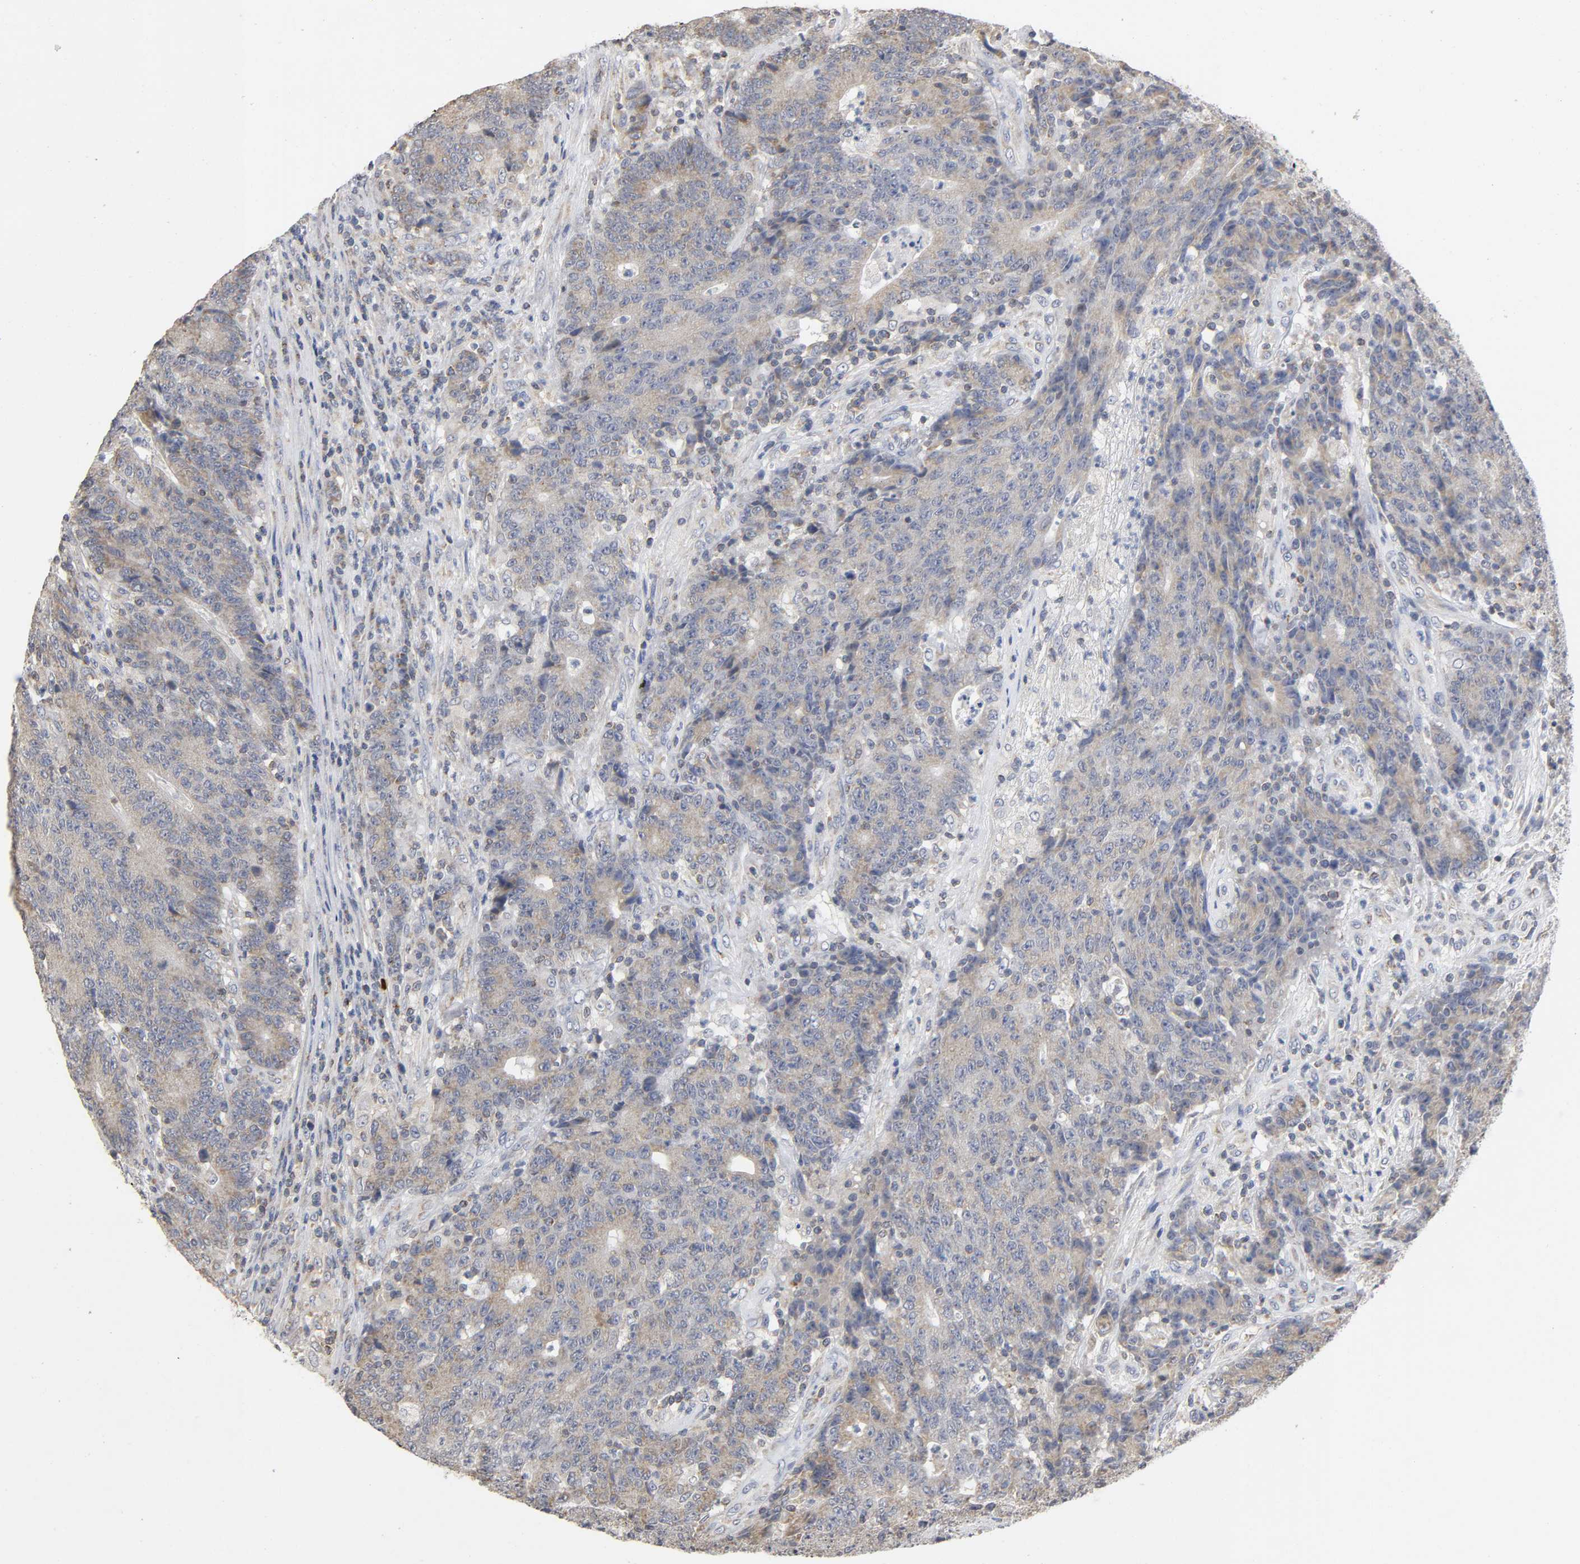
{"staining": {"intensity": "weak", "quantity": ">75%", "location": "cytoplasmic/membranous"}, "tissue": "colorectal cancer", "cell_type": "Tumor cells", "image_type": "cancer", "snomed": [{"axis": "morphology", "description": "Normal tissue, NOS"}, {"axis": "morphology", "description": "Adenocarcinoma, NOS"}, {"axis": "topography", "description": "Colon"}], "caption": "An image of human colorectal adenocarcinoma stained for a protein shows weak cytoplasmic/membranous brown staining in tumor cells.", "gene": "SYT16", "patient": {"sex": "female", "age": 75}}